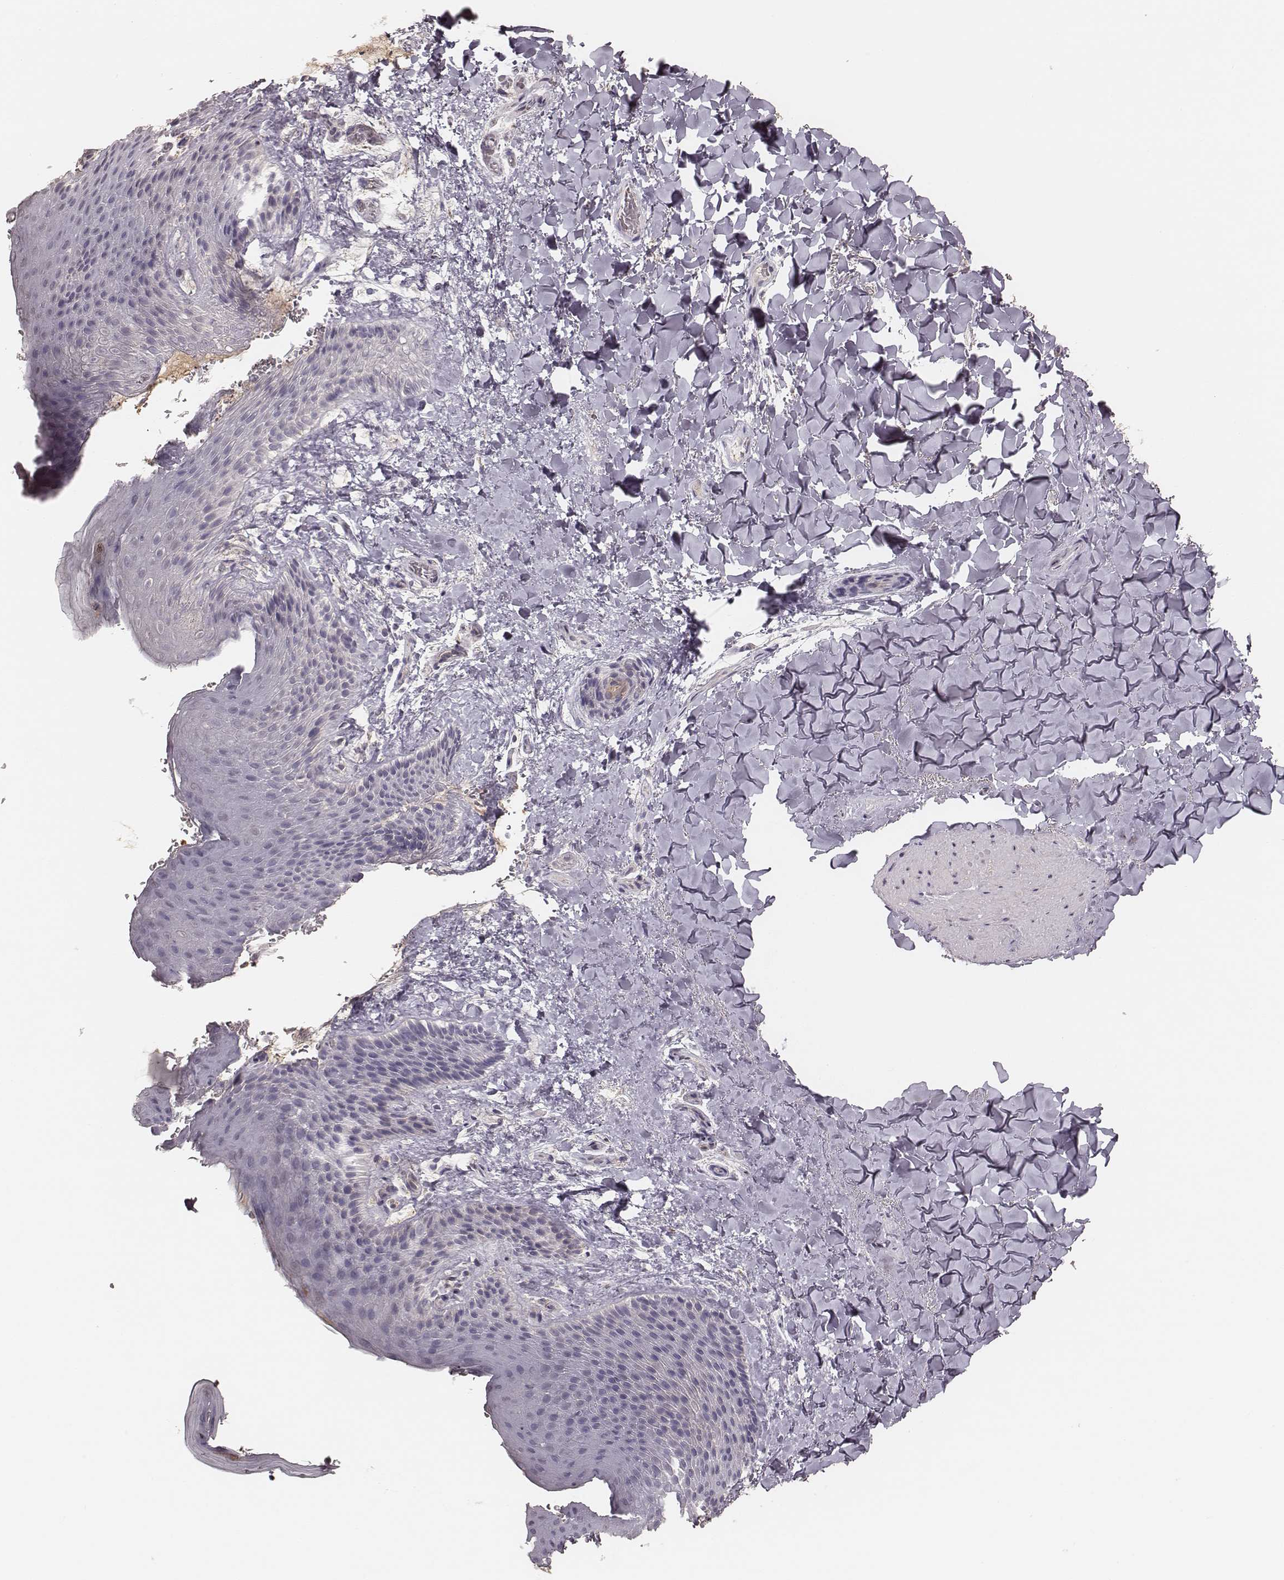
{"staining": {"intensity": "weak", "quantity": "<25%", "location": "cytoplasmic/membranous"}, "tissue": "skin", "cell_type": "Epidermal cells", "image_type": "normal", "snomed": [{"axis": "morphology", "description": "Normal tissue, NOS"}, {"axis": "topography", "description": "Anal"}], "caption": "Immunohistochemistry (IHC) of normal skin demonstrates no positivity in epidermal cells.", "gene": "CARS1", "patient": {"sex": "male", "age": 36}}